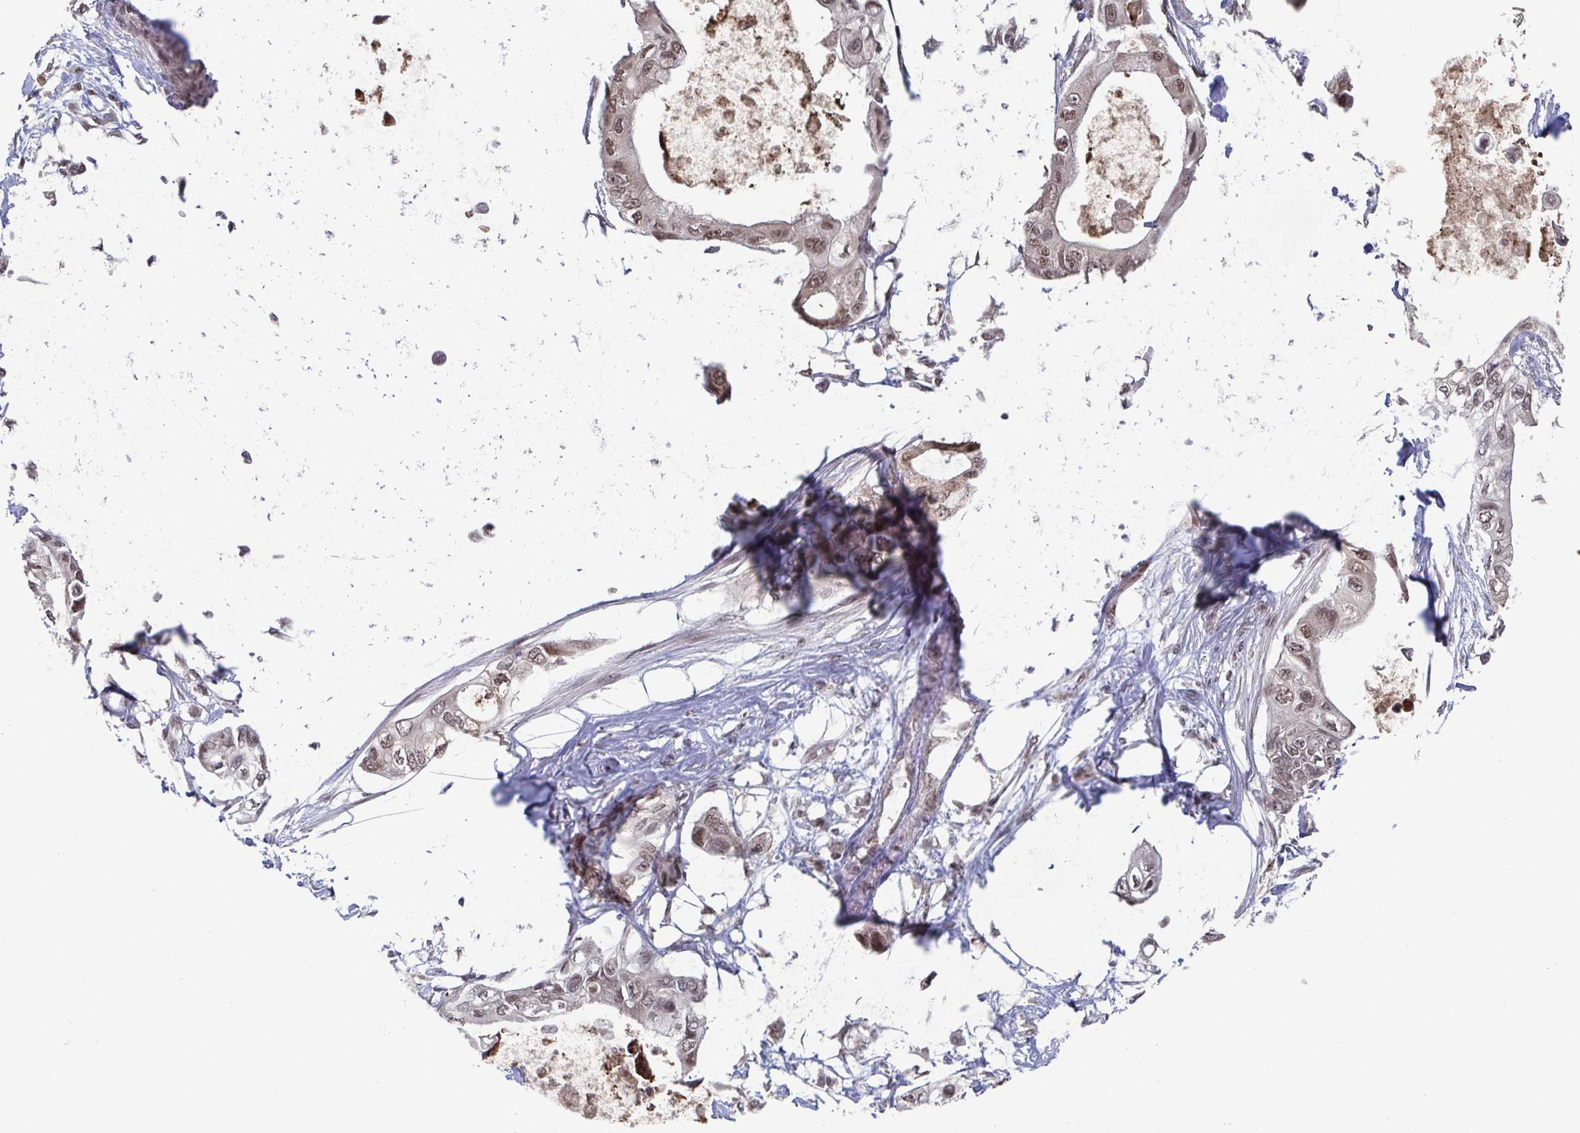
{"staining": {"intensity": "moderate", "quantity": ">75%", "location": "nuclear"}, "tissue": "pancreatic cancer", "cell_type": "Tumor cells", "image_type": "cancer", "snomed": [{"axis": "morphology", "description": "Adenocarcinoma, NOS"}, {"axis": "topography", "description": "Pancreas"}], "caption": "Immunohistochemical staining of pancreatic adenocarcinoma exhibits moderate nuclear protein expression in about >75% of tumor cells. (Brightfield microscopy of DAB IHC at high magnification).", "gene": "JMJD1C", "patient": {"sex": "female", "age": 63}}